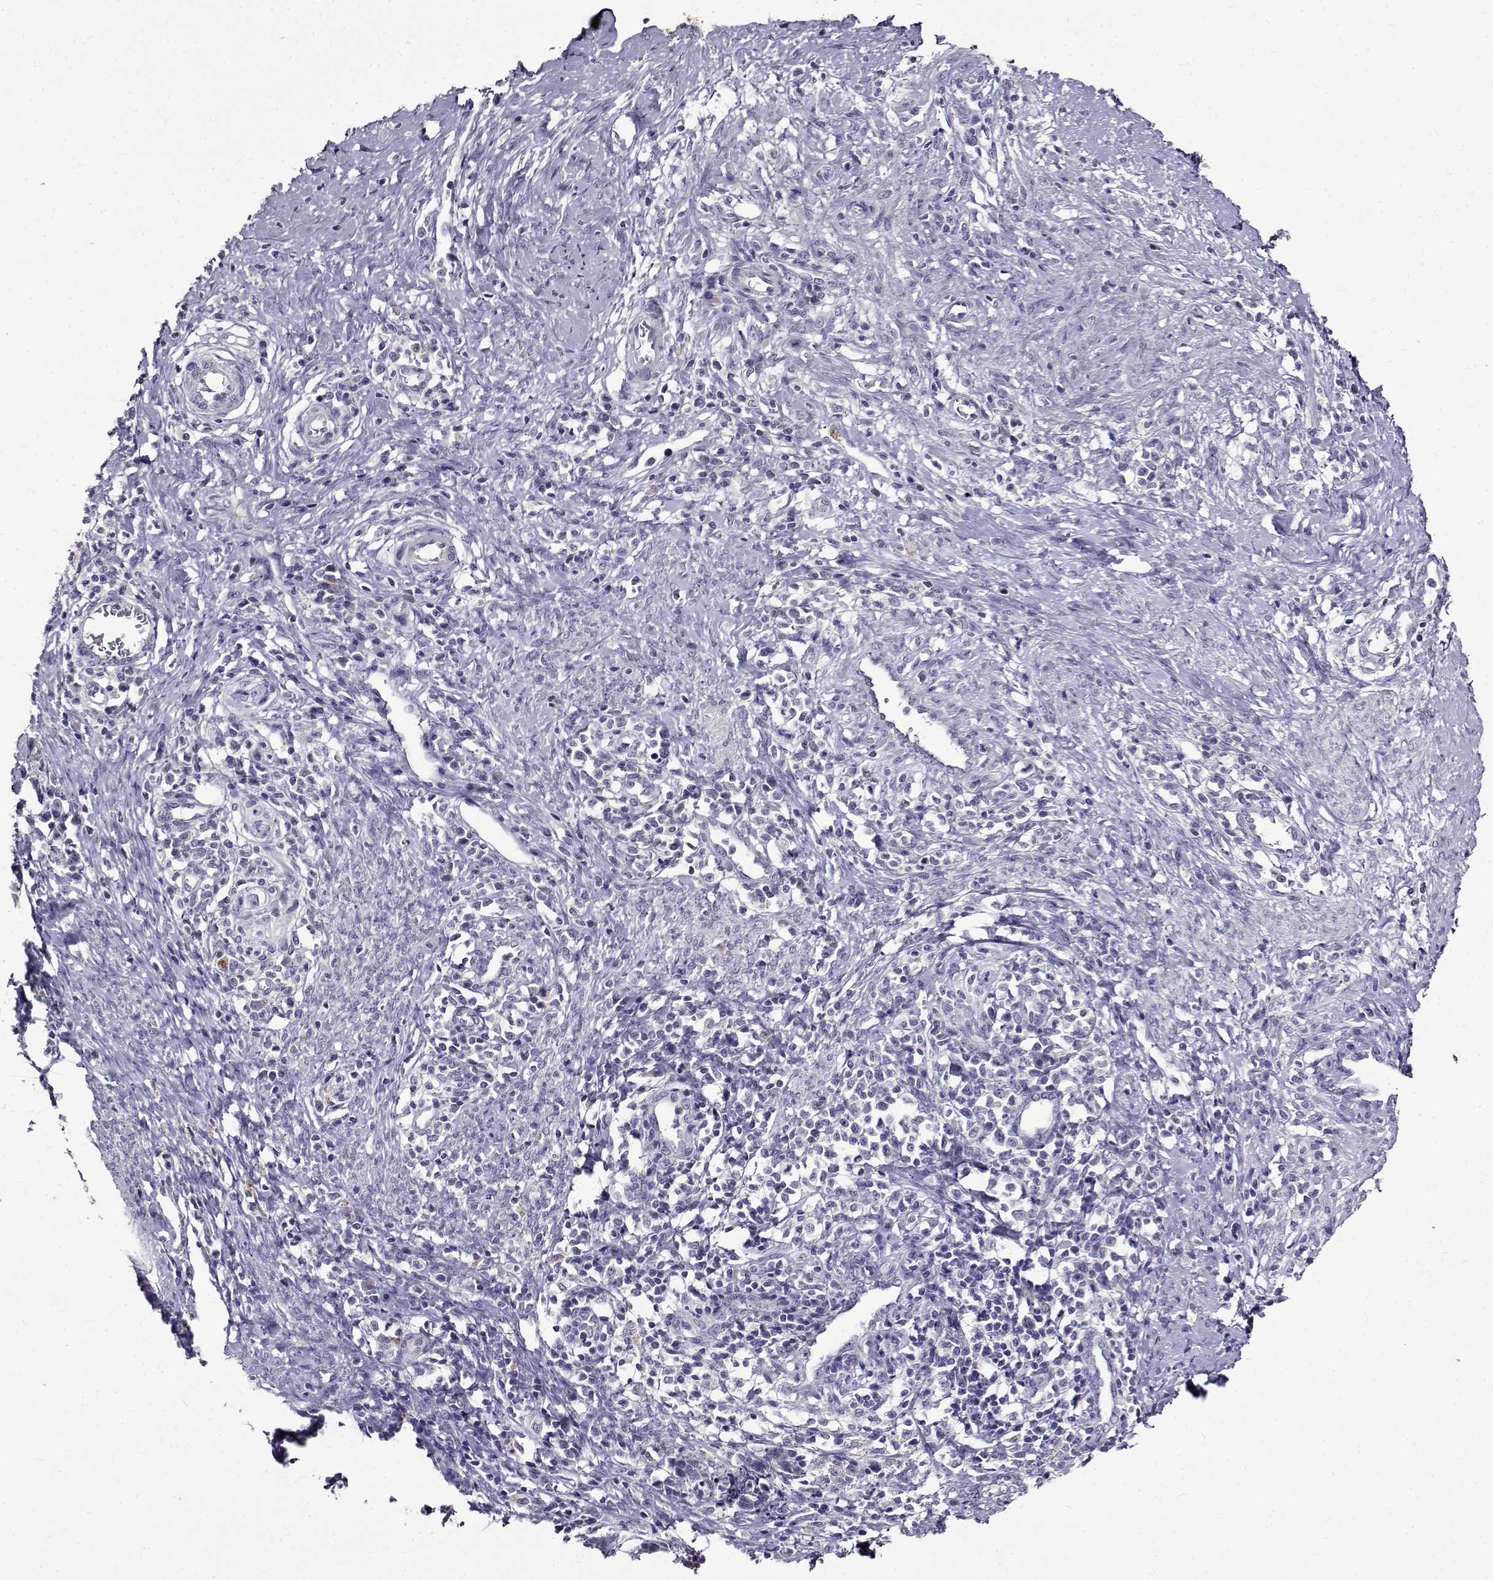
{"staining": {"intensity": "negative", "quantity": "none", "location": "none"}, "tissue": "cervical cancer", "cell_type": "Tumor cells", "image_type": "cancer", "snomed": [{"axis": "morphology", "description": "Squamous cell carcinoma, NOS"}, {"axis": "topography", "description": "Cervix"}], "caption": "The micrograph demonstrates no significant expression in tumor cells of squamous cell carcinoma (cervical).", "gene": "PAEP", "patient": {"sex": "female", "age": 35}}